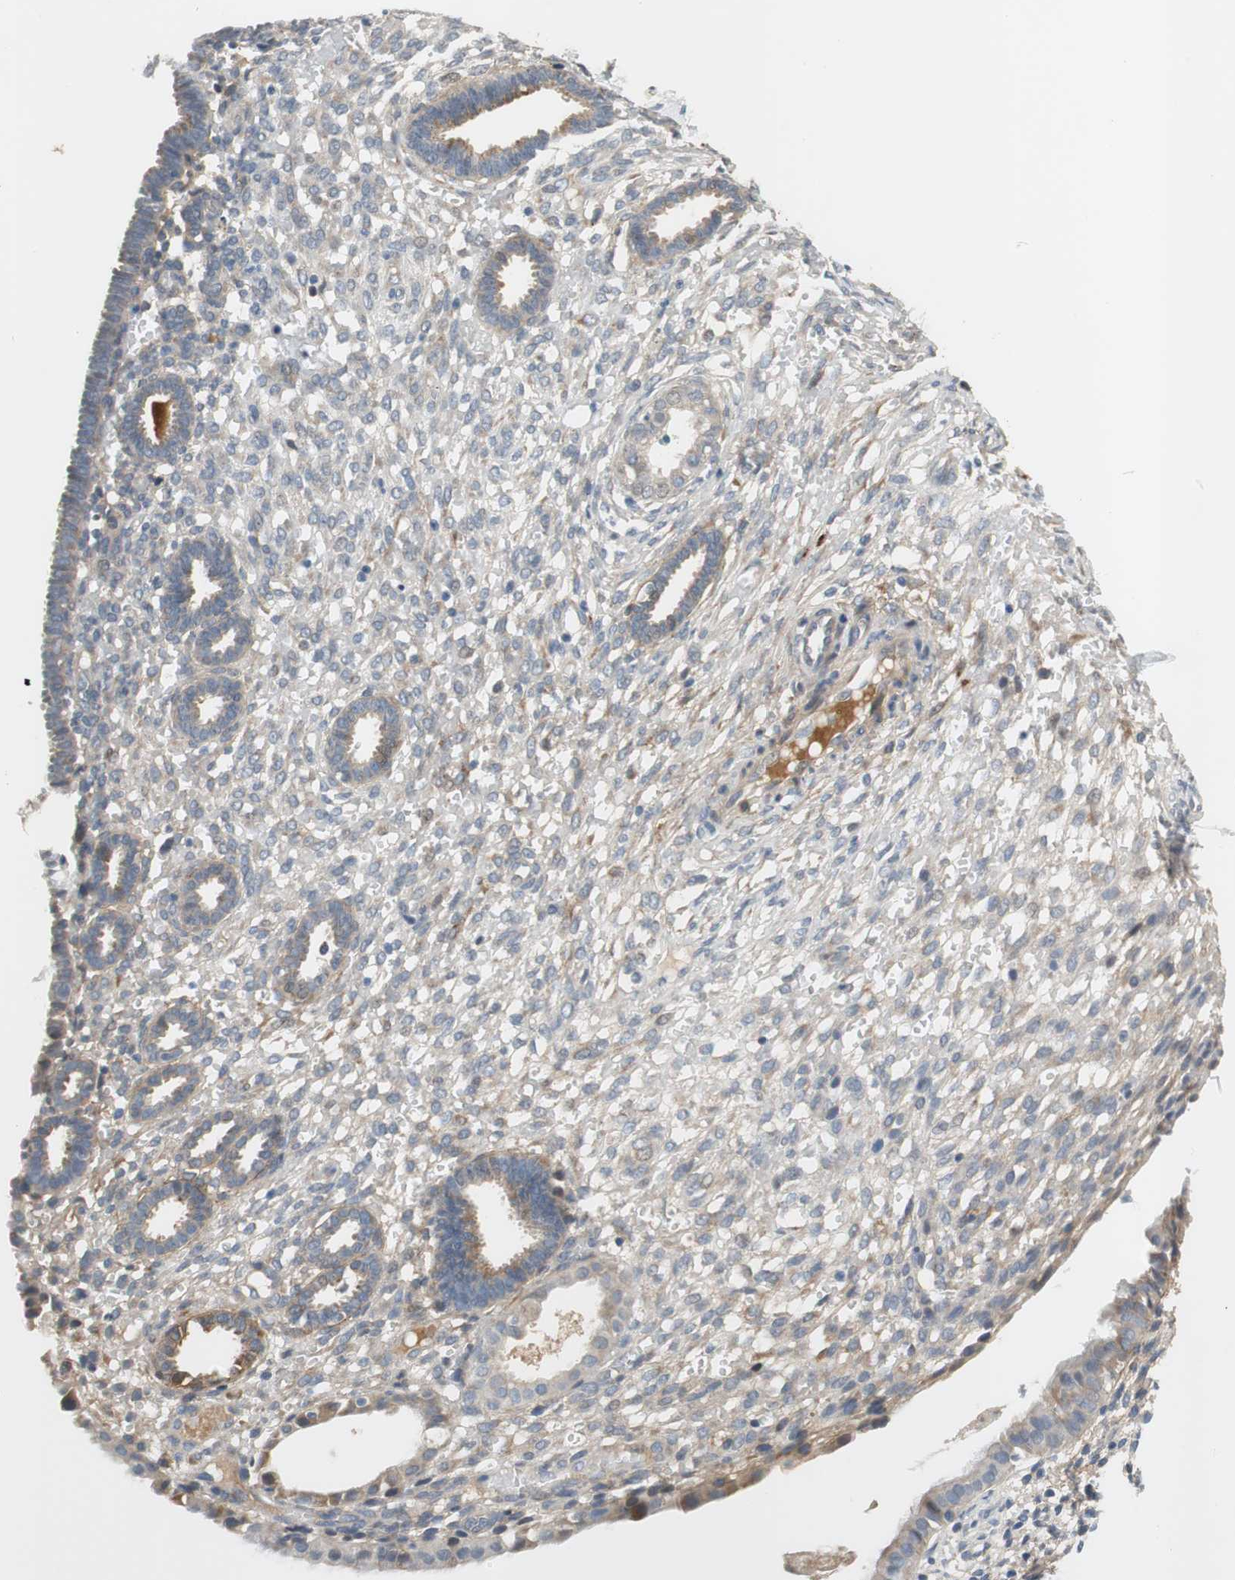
{"staining": {"intensity": "weak", "quantity": "25%-75%", "location": "cytoplasmic/membranous"}, "tissue": "endometrium", "cell_type": "Cells in endometrial stroma", "image_type": "normal", "snomed": [{"axis": "morphology", "description": "Normal tissue, NOS"}, {"axis": "topography", "description": "Endometrium"}], "caption": "Endometrium was stained to show a protein in brown. There is low levels of weak cytoplasmic/membranous positivity in about 25%-75% of cells in endometrial stroma. (DAB = brown stain, brightfield microscopy at high magnification).", "gene": "COL12A1", "patient": {"sex": "female", "age": 61}}